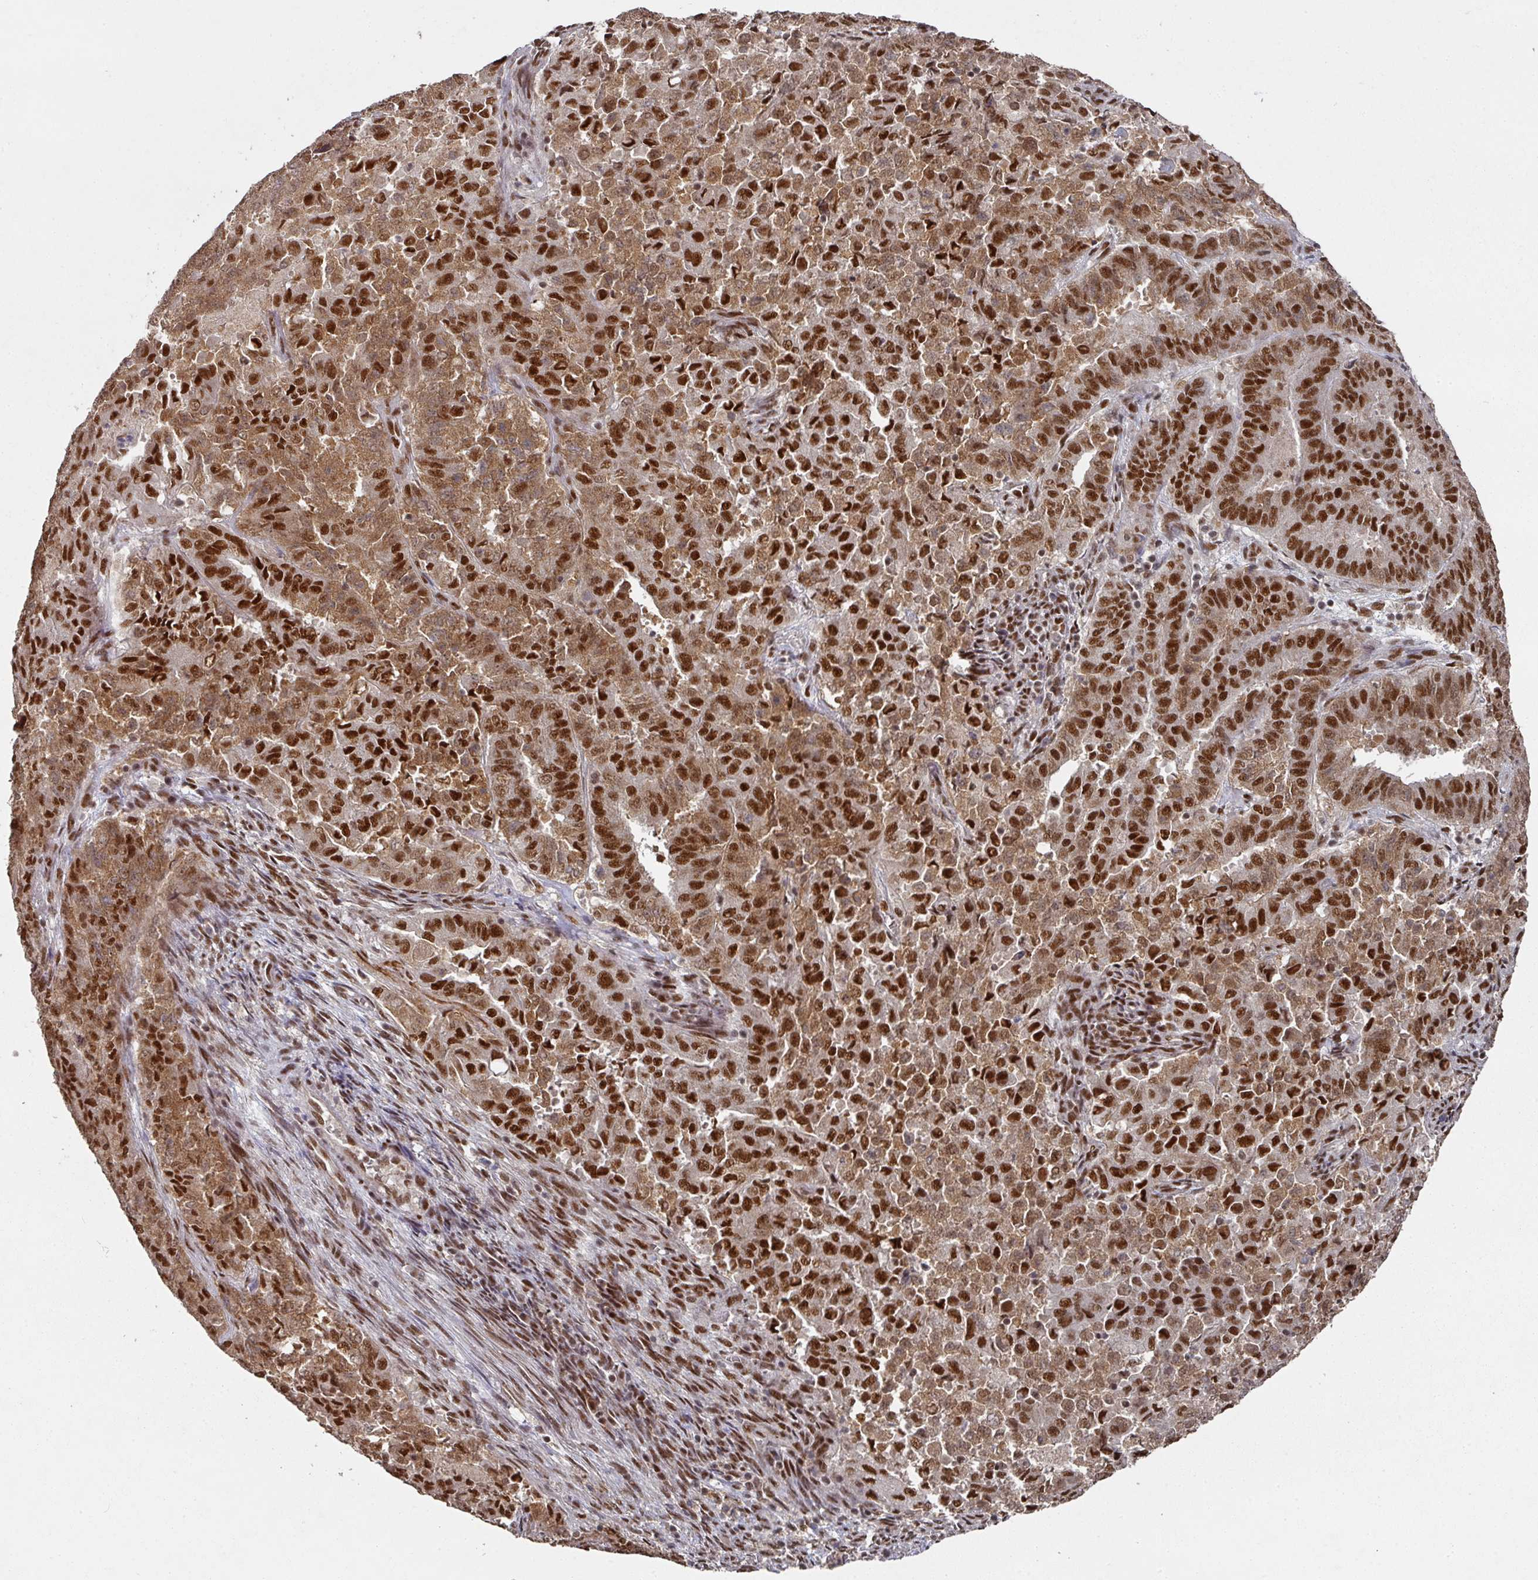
{"staining": {"intensity": "strong", "quantity": ">75%", "location": "cytoplasmic/membranous,nuclear"}, "tissue": "endometrial cancer", "cell_type": "Tumor cells", "image_type": "cancer", "snomed": [{"axis": "morphology", "description": "Adenocarcinoma, NOS"}, {"axis": "topography", "description": "Endometrium"}], "caption": "This is a histology image of immunohistochemistry (IHC) staining of endometrial adenocarcinoma, which shows strong positivity in the cytoplasmic/membranous and nuclear of tumor cells.", "gene": "MEPCE", "patient": {"sex": "female", "age": 72}}